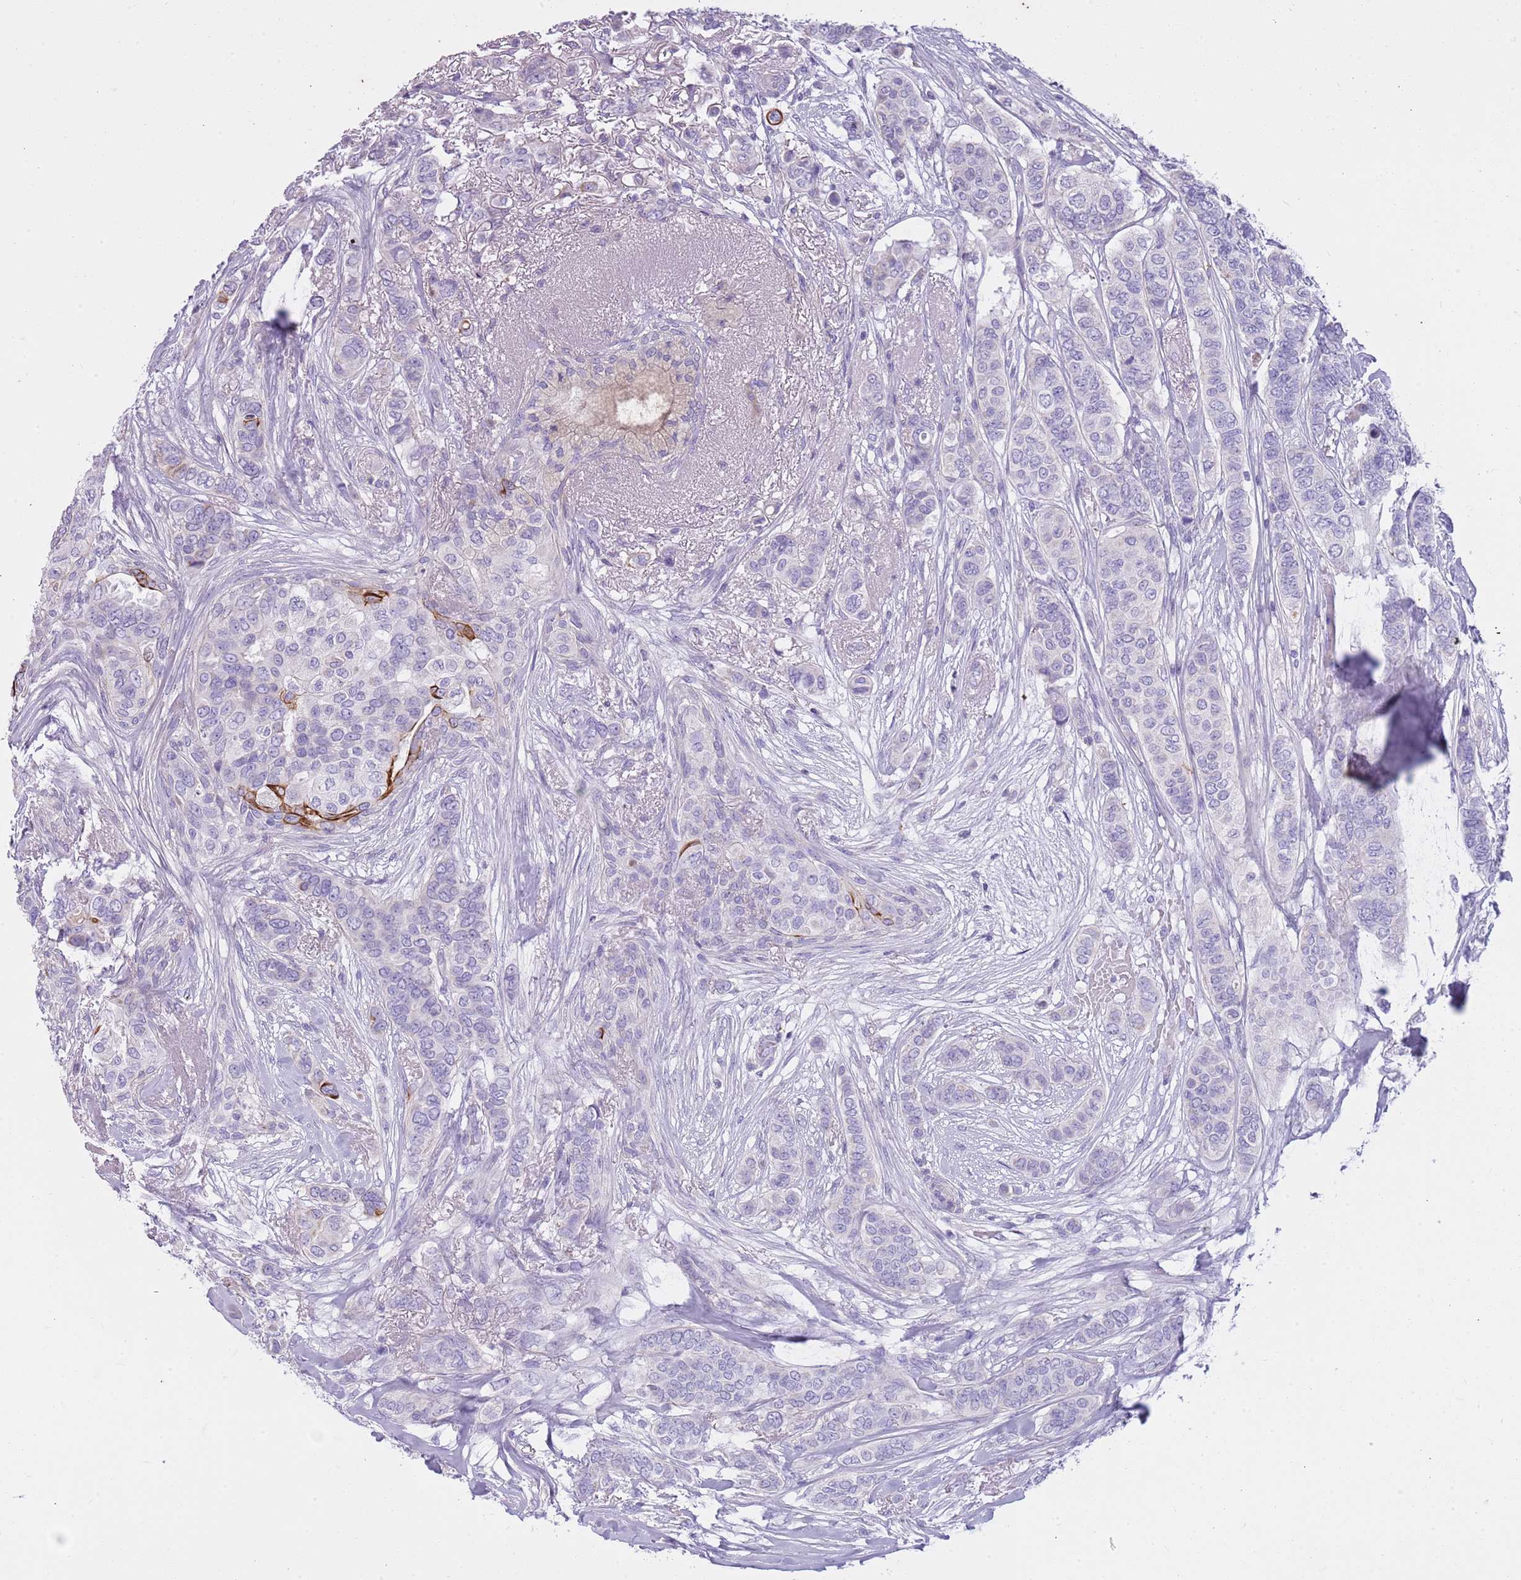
{"staining": {"intensity": "moderate", "quantity": "<25%", "location": "cytoplasmic/membranous"}, "tissue": "breast cancer", "cell_type": "Tumor cells", "image_type": "cancer", "snomed": [{"axis": "morphology", "description": "Lobular carcinoma"}, {"axis": "topography", "description": "Breast"}], "caption": "Immunohistochemistry (IHC) image of neoplastic tissue: lobular carcinoma (breast) stained using IHC exhibits low levels of moderate protein expression localized specifically in the cytoplasmic/membranous of tumor cells, appearing as a cytoplasmic/membranous brown color.", "gene": "CNPPD1", "patient": {"sex": "female", "age": 51}}